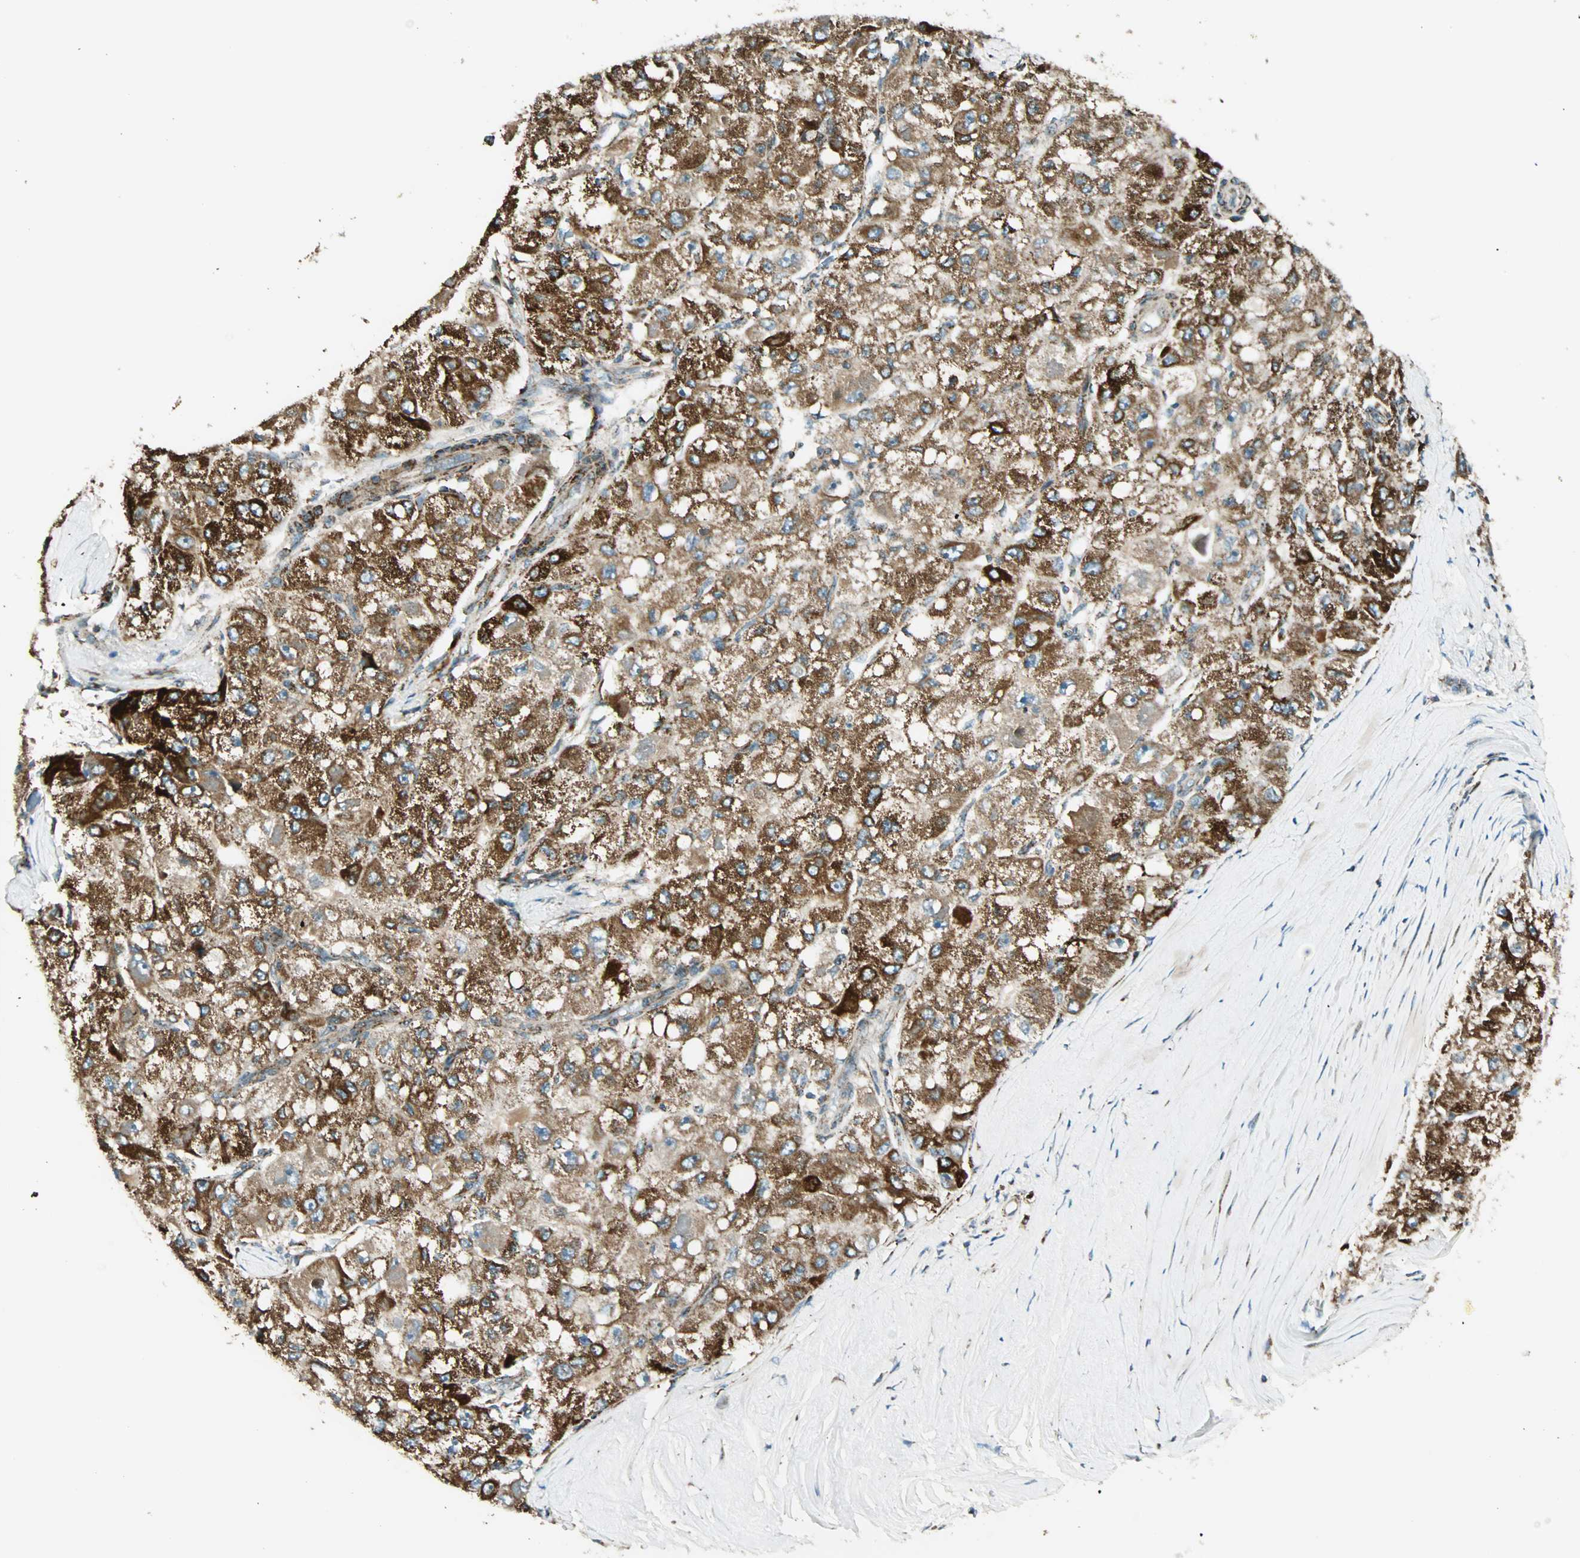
{"staining": {"intensity": "strong", "quantity": "25%-75%", "location": "cytoplasmic/membranous"}, "tissue": "liver cancer", "cell_type": "Tumor cells", "image_type": "cancer", "snomed": [{"axis": "morphology", "description": "Carcinoma, Hepatocellular, NOS"}, {"axis": "topography", "description": "Liver"}], "caption": "A photomicrograph of hepatocellular carcinoma (liver) stained for a protein shows strong cytoplasmic/membranous brown staining in tumor cells.", "gene": "SPRY4", "patient": {"sex": "male", "age": 80}}